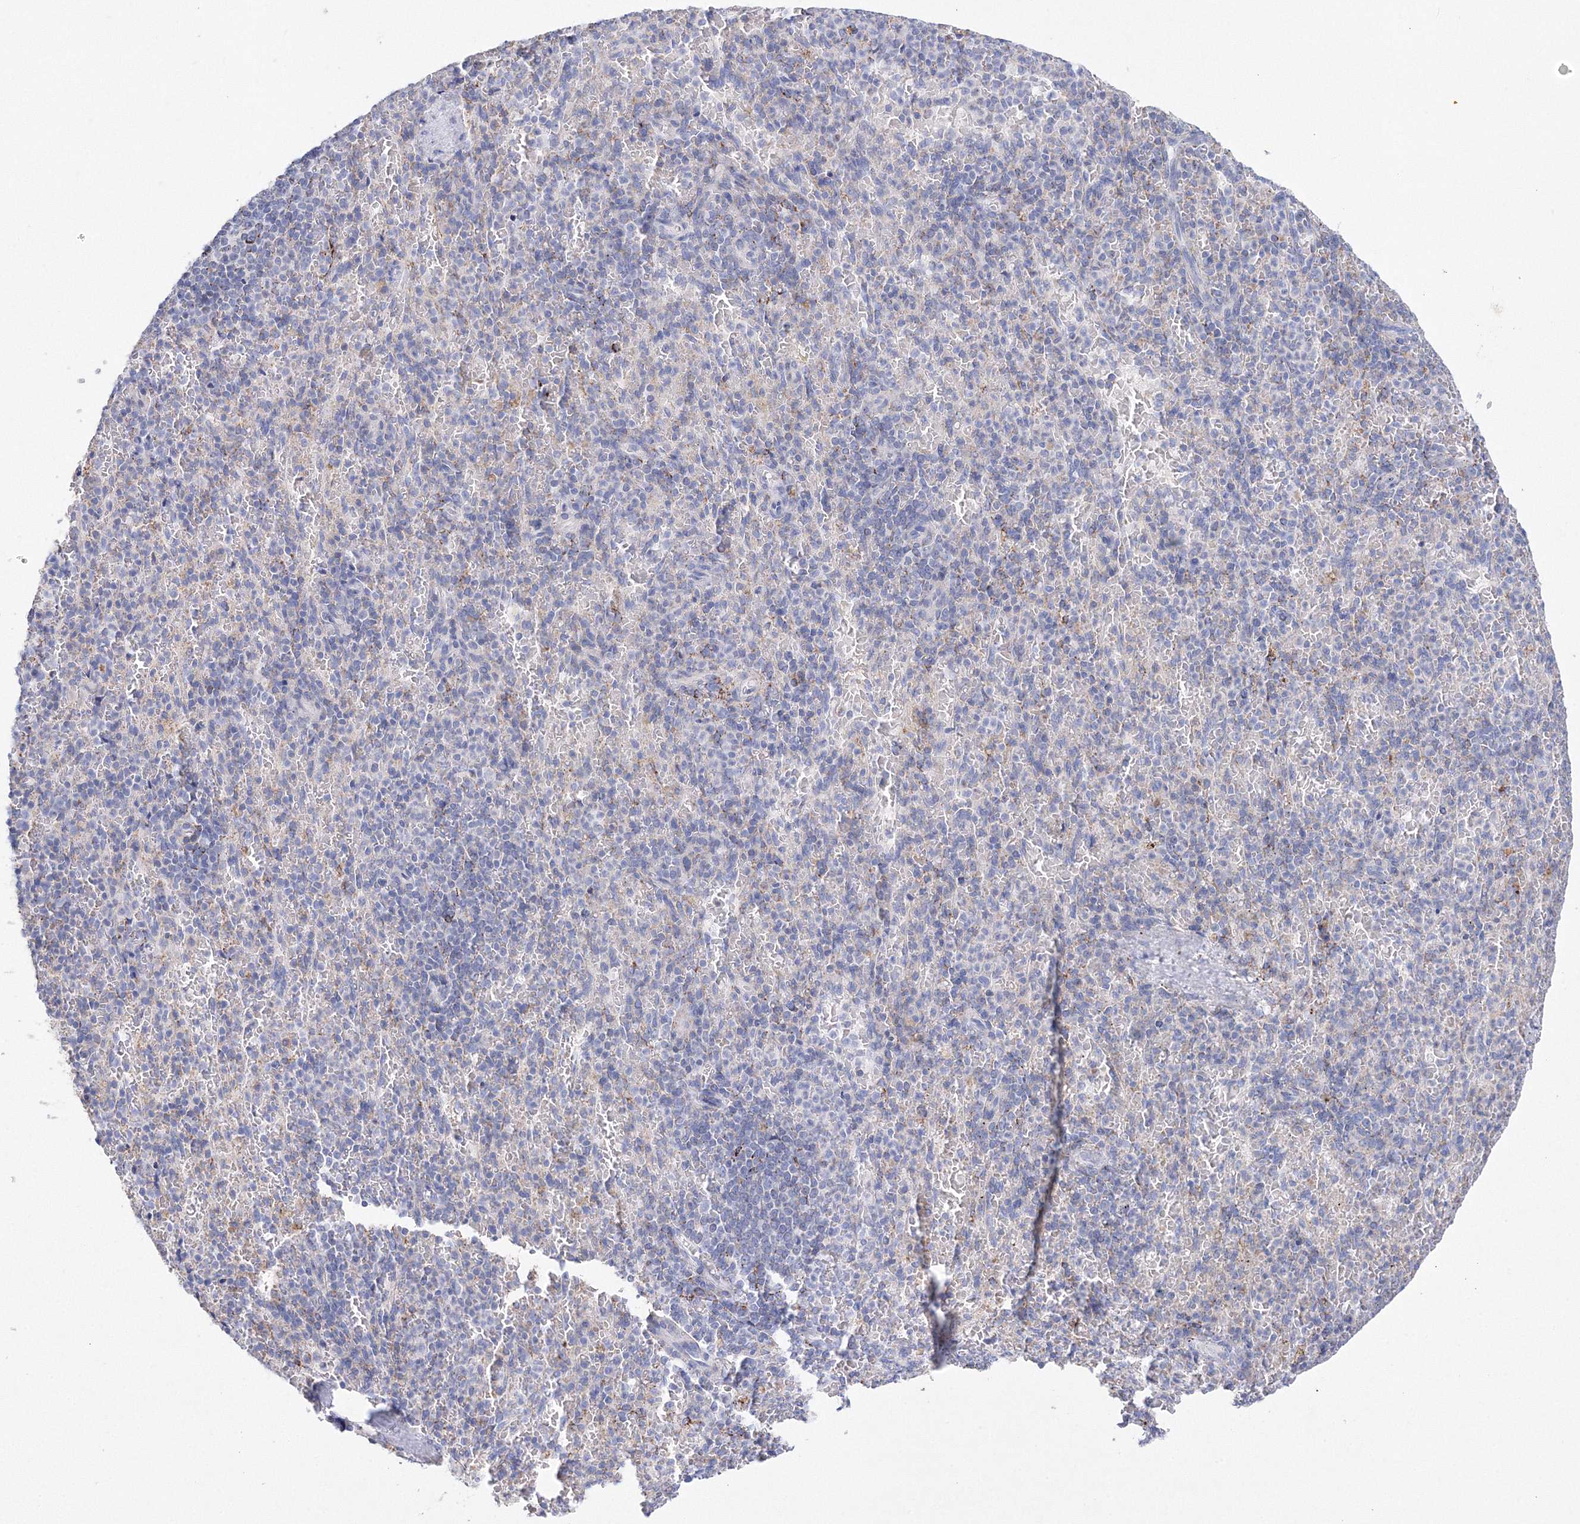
{"staining": {"intensity": "negative", "quantity": "none", "location": "none"}, "tissue": "spleen", "cell_type": "Cells in red pulp", "image_type": "normal", "snomed": [{"axis": "morphology", "description": "Normal tissue, NOS"}, {"axis": "topography", "description": "Spleen"}], "caption": "This is a image of immunohistochemistry (IHC) staining of unremarkable spleen, which shows no expression in cells in red pulp.", "gene": "MERTK", "patient": {"sex": "female", "age": 74}}